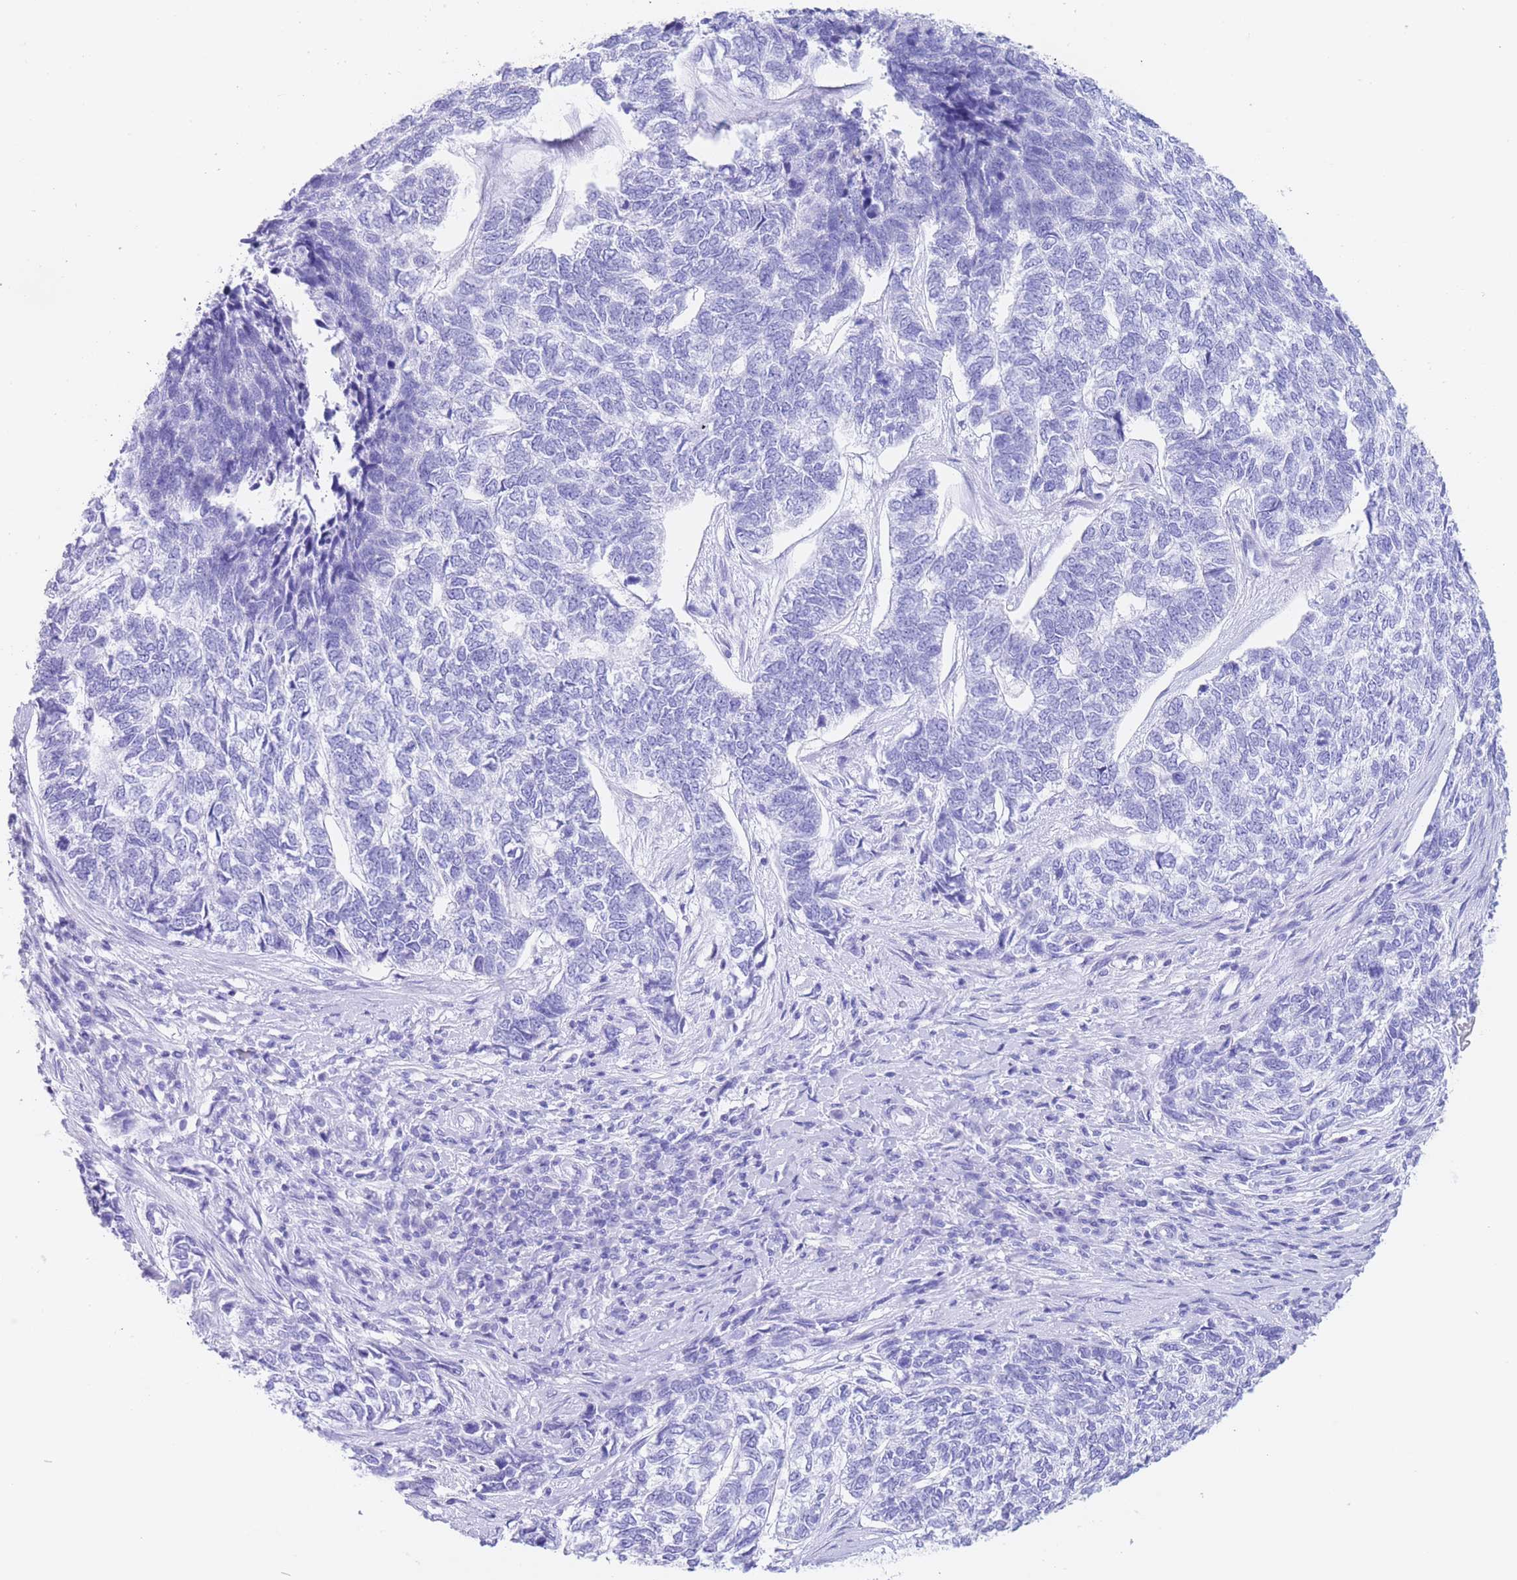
{"staining": {"intensity": "negative", "quantity": "none", "location": "none"}, "tissue": "skin cancer", "cell_type": "Tumor cells", "image_type": "cancer", "snomed": [{"axis": "morphology", "description": "Basal cell carcinoma"}, {"axis": "topography", "description": "Skin"}], "caption": "This is an IHC photomicrograph of human skin basal cell carcinoma. There is no staining in tumor cells.", "gene": "SLCO1B3", "patient": {"sex": "female", "age": 65}}